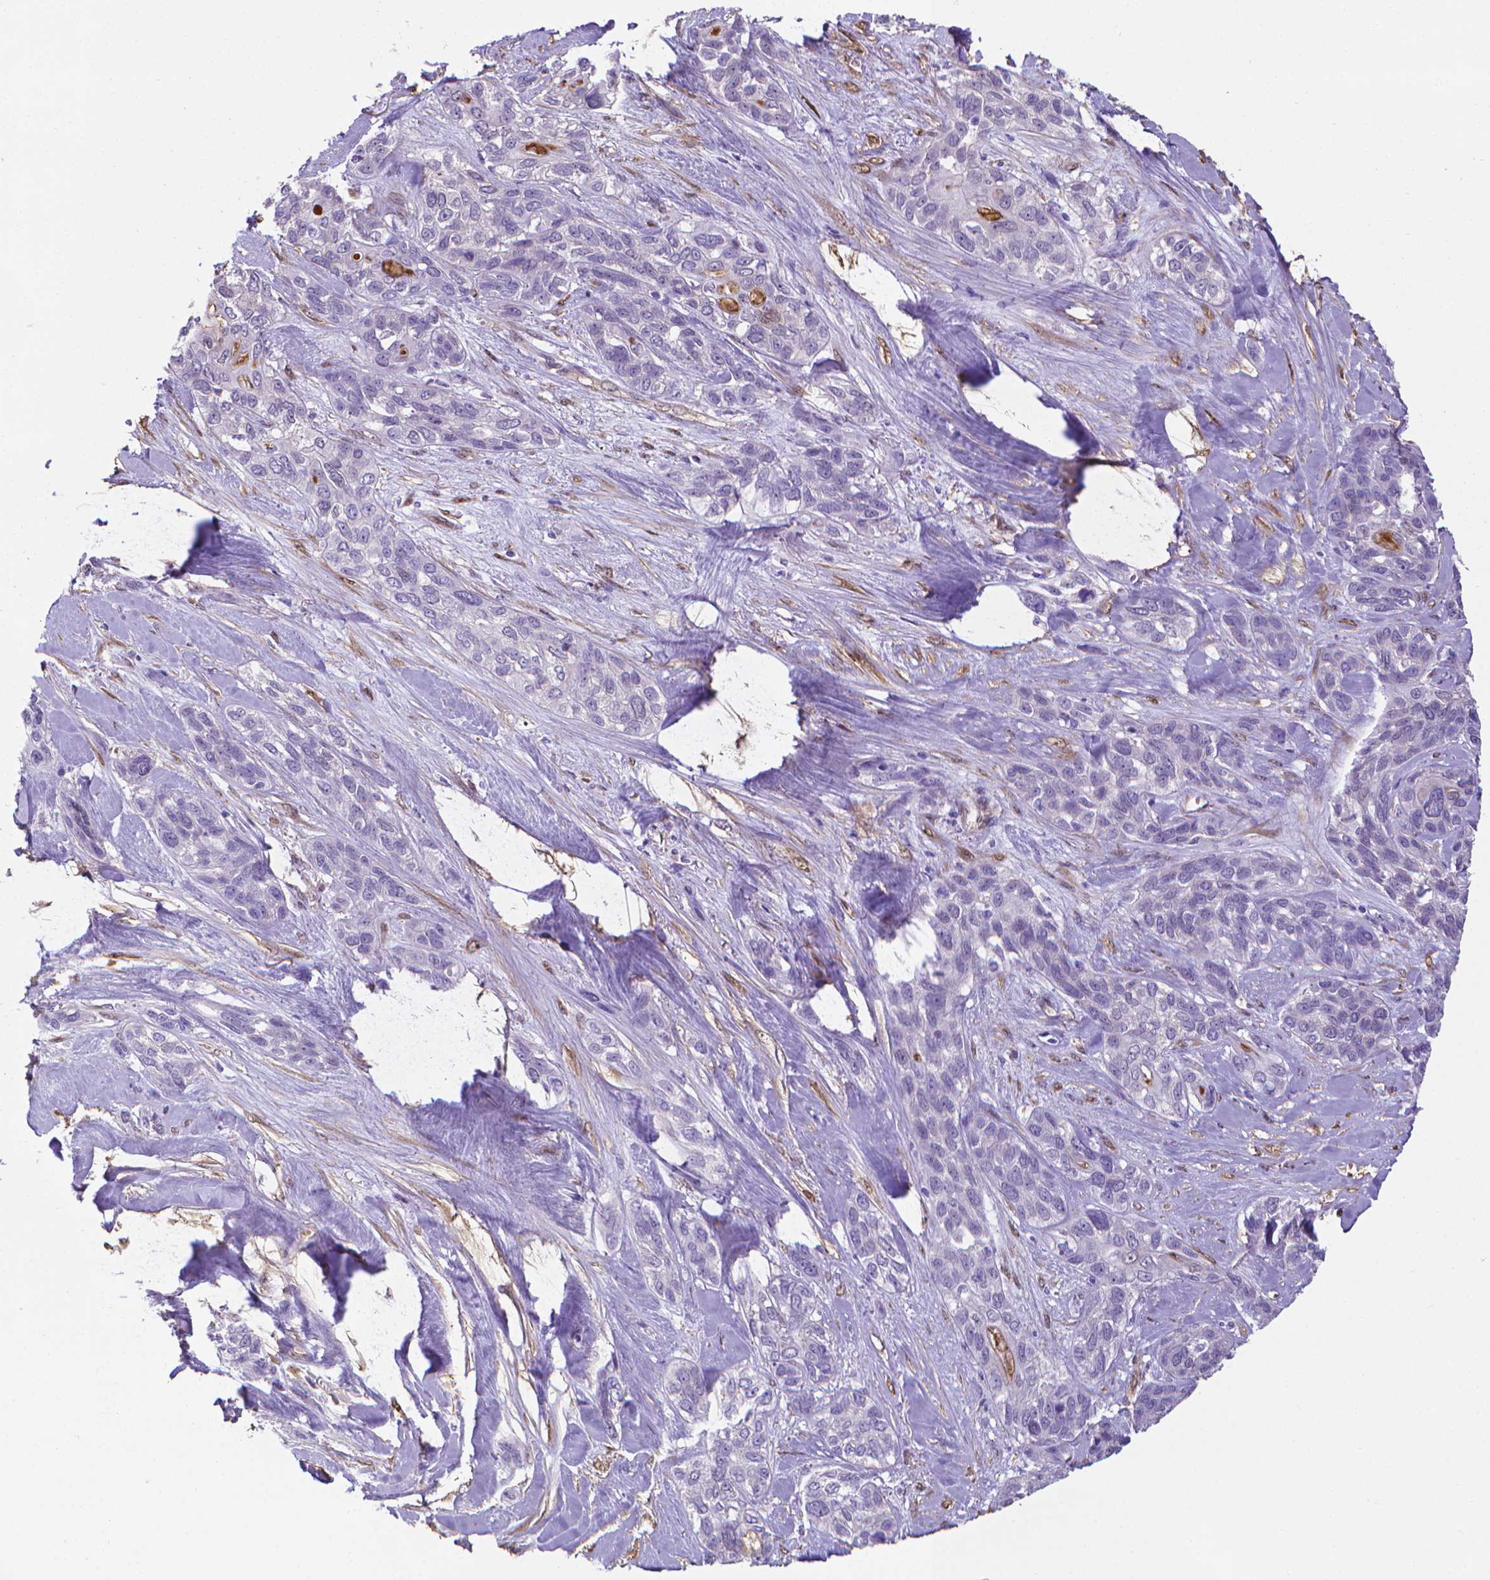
{"staining": {"intensity": "negative", "quantity": "none", "location": "none"}, "tissue": "lung cancer", "cell_type": "Tumor cells", "image_type": "cancer", "snomed": [{"axis": "morphology", "description": "Squamous cell carcinoma, NOS"}, {"axis": "topography", "description": "Lung"}], "caption": "This is an IHC micrograph of lung cancer. There is no positivity in tumor cells.", "gene": "CLIC4", "patient": {"sex": "female", "age": 70}}